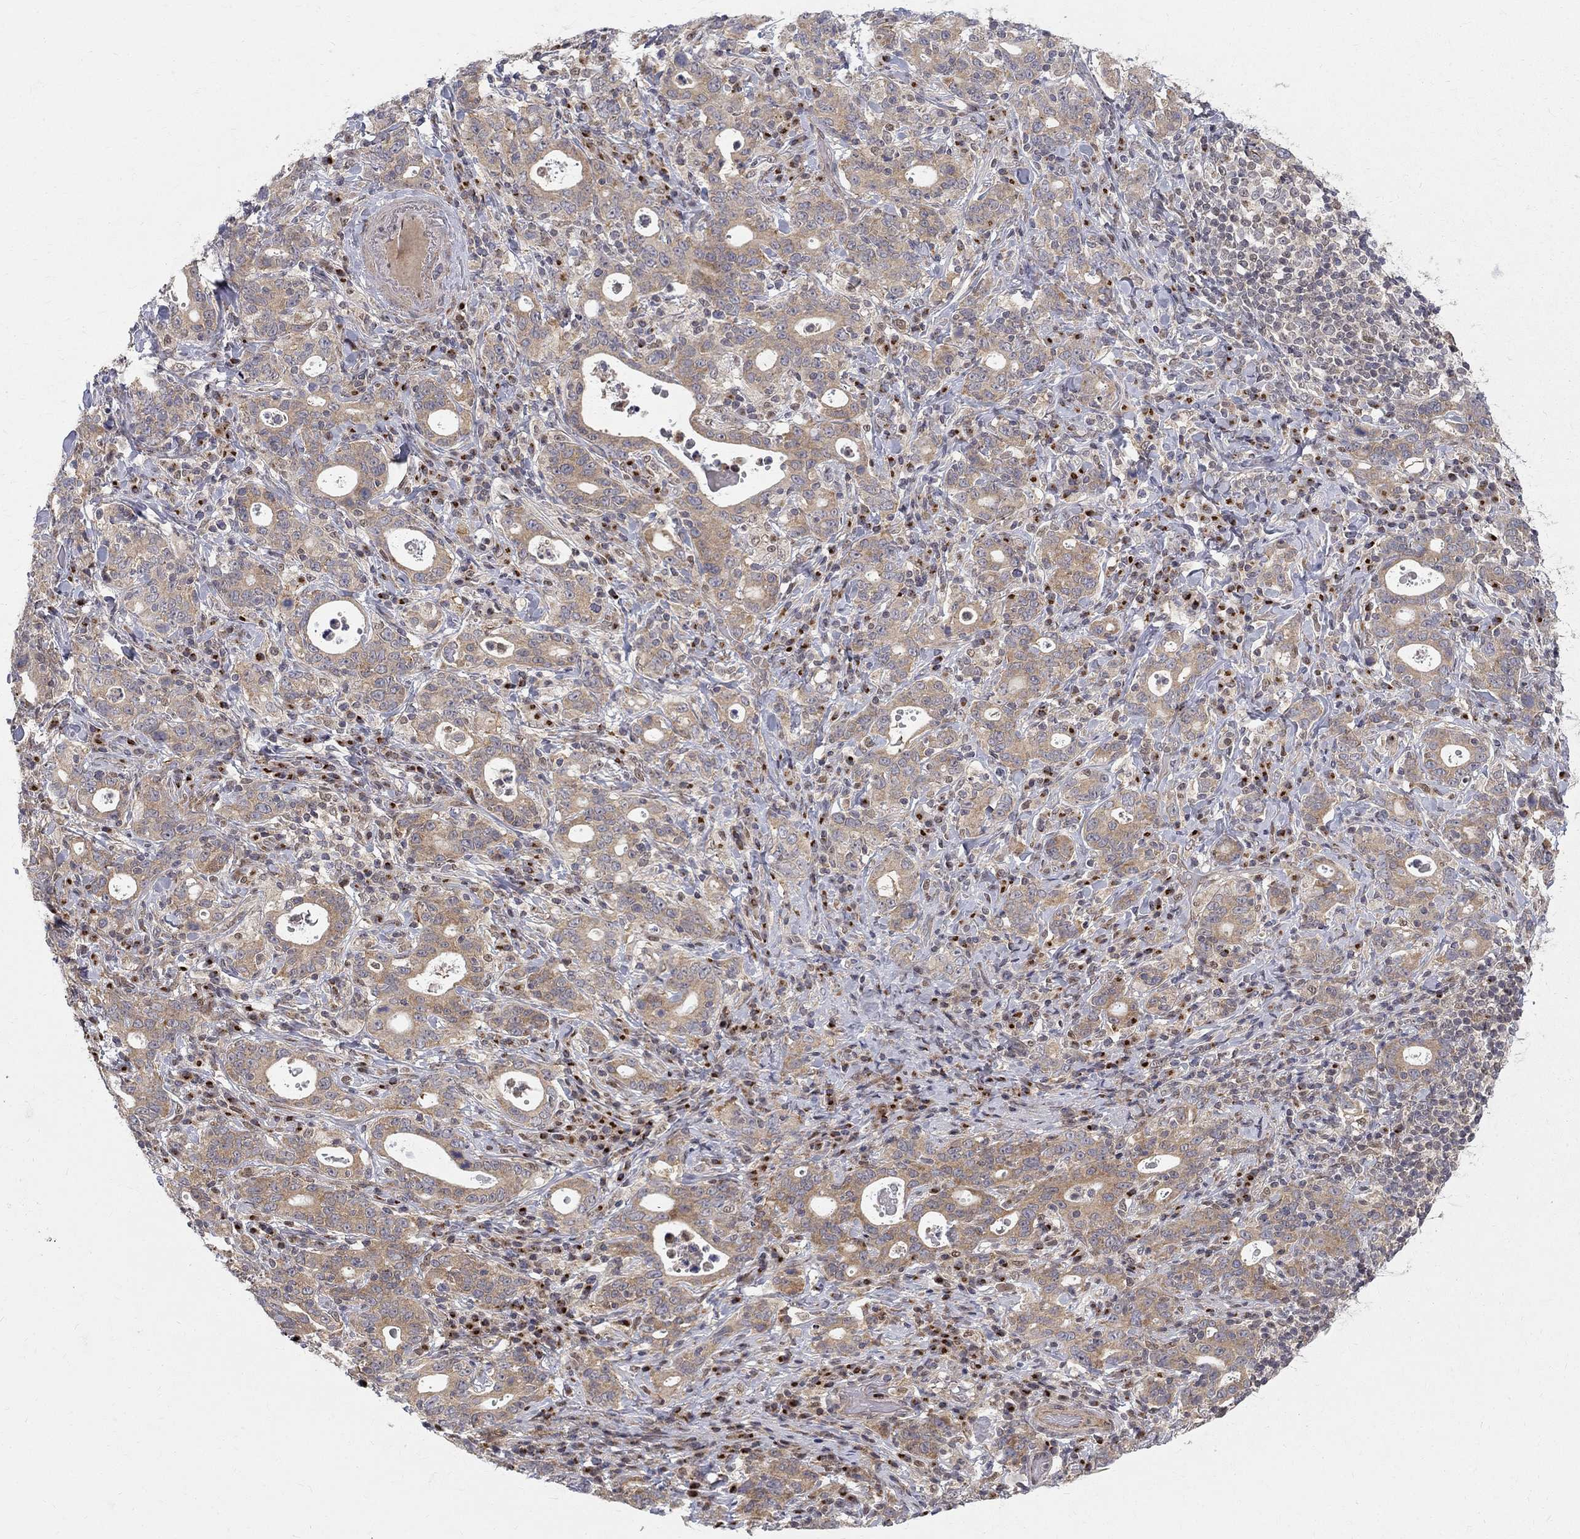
{"staining": {"intensity": "weak", "quantity": "25%-75%", "location": "cytoplasmic/membranous"}, "tissue": "stomach cancer", "cell_type": "Tumor cells", "image_type": "cancer", "snomed": [{"axis": "morphology", "description": "Adenocarcinoma, NOS"}, {"axis": "topography", "description": "Stomach"}], "caption": "This is an image of IHC staining of stomach cancer (adenocarcinoma), which shows weak staining in the cytoplasmic/membranous of tumor cells.", "gene": "WDR19", "patient": {"sex": "male", "age": 79}}